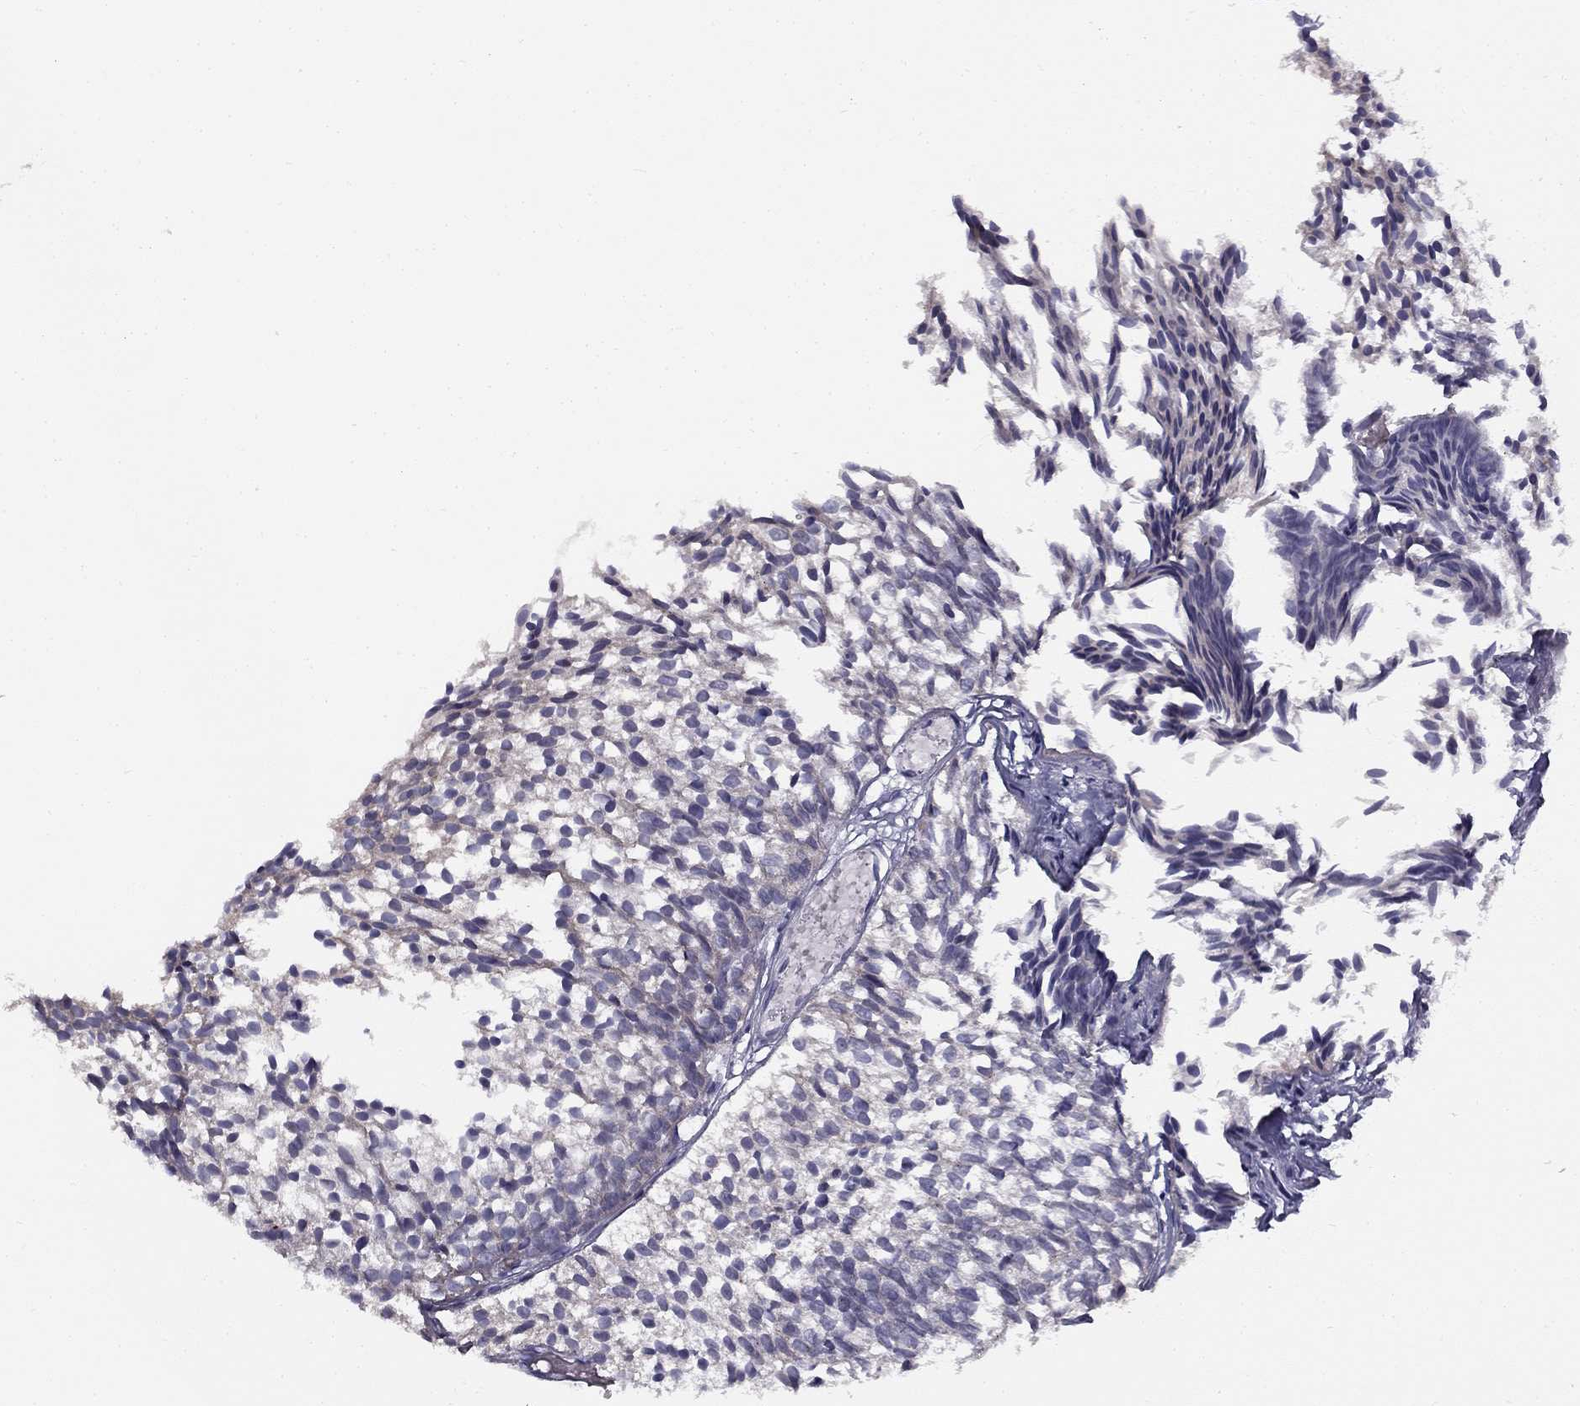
{"staining": {"intensity": "negative", "quantity": "none", "location": "none"}, "tissue": "urothelial cancer", "cell_type": "Tumor cells", "image_type": "cancer", "snomed": [{"axis": "morphology", "description": "Urothelial carcinoma, Low grade"}, {"axis": "topography", "description": "Urinary bladder"}], "caption": "Immunohistochemistry of urothelial carcinoma (low-grade) displays no positivity in tumor cells.", "gene": "CNR1", "patient": {"sex": "male", "age": 63}}